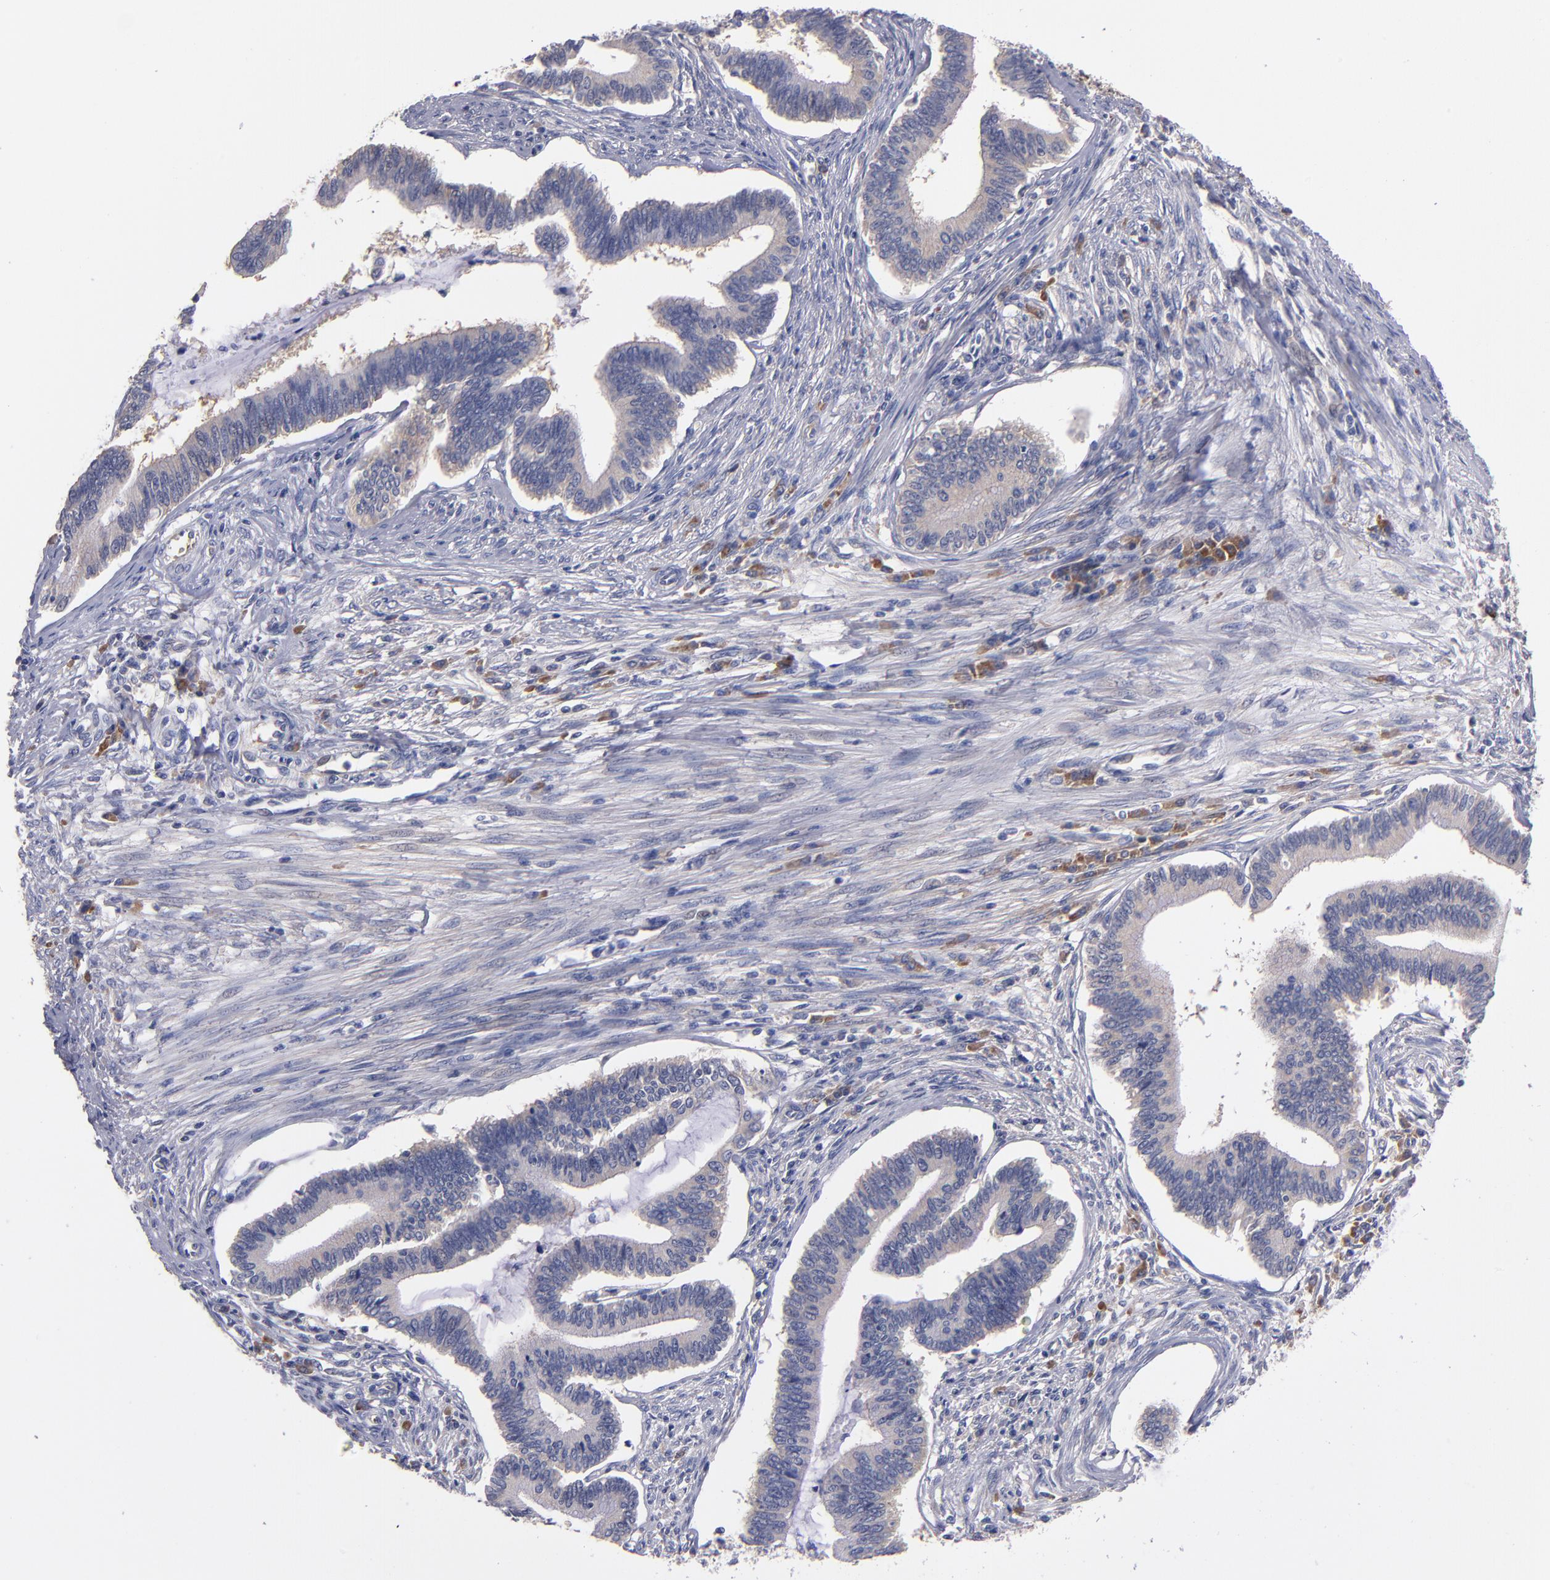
{"staining": {"intensity": "weak", "quantity": ">75%", "location": "cytoplasmic/membranous"}, "tissue": "cervical cancer", "cell_type": "Tumor cells", "image_type": "cancer", "snomed": [{"axis": "morphology", "description": "Adenocarcinoma, NOS"}, {"axis": "topography", "description": "Cervix"}], "caption": "A brown stain labels weak cytoplasmic/membranous expression of a protein in cervical cancer tumor cells.", "gene": "EIF3L", "patient": {"sex": "female", "age": 36}}